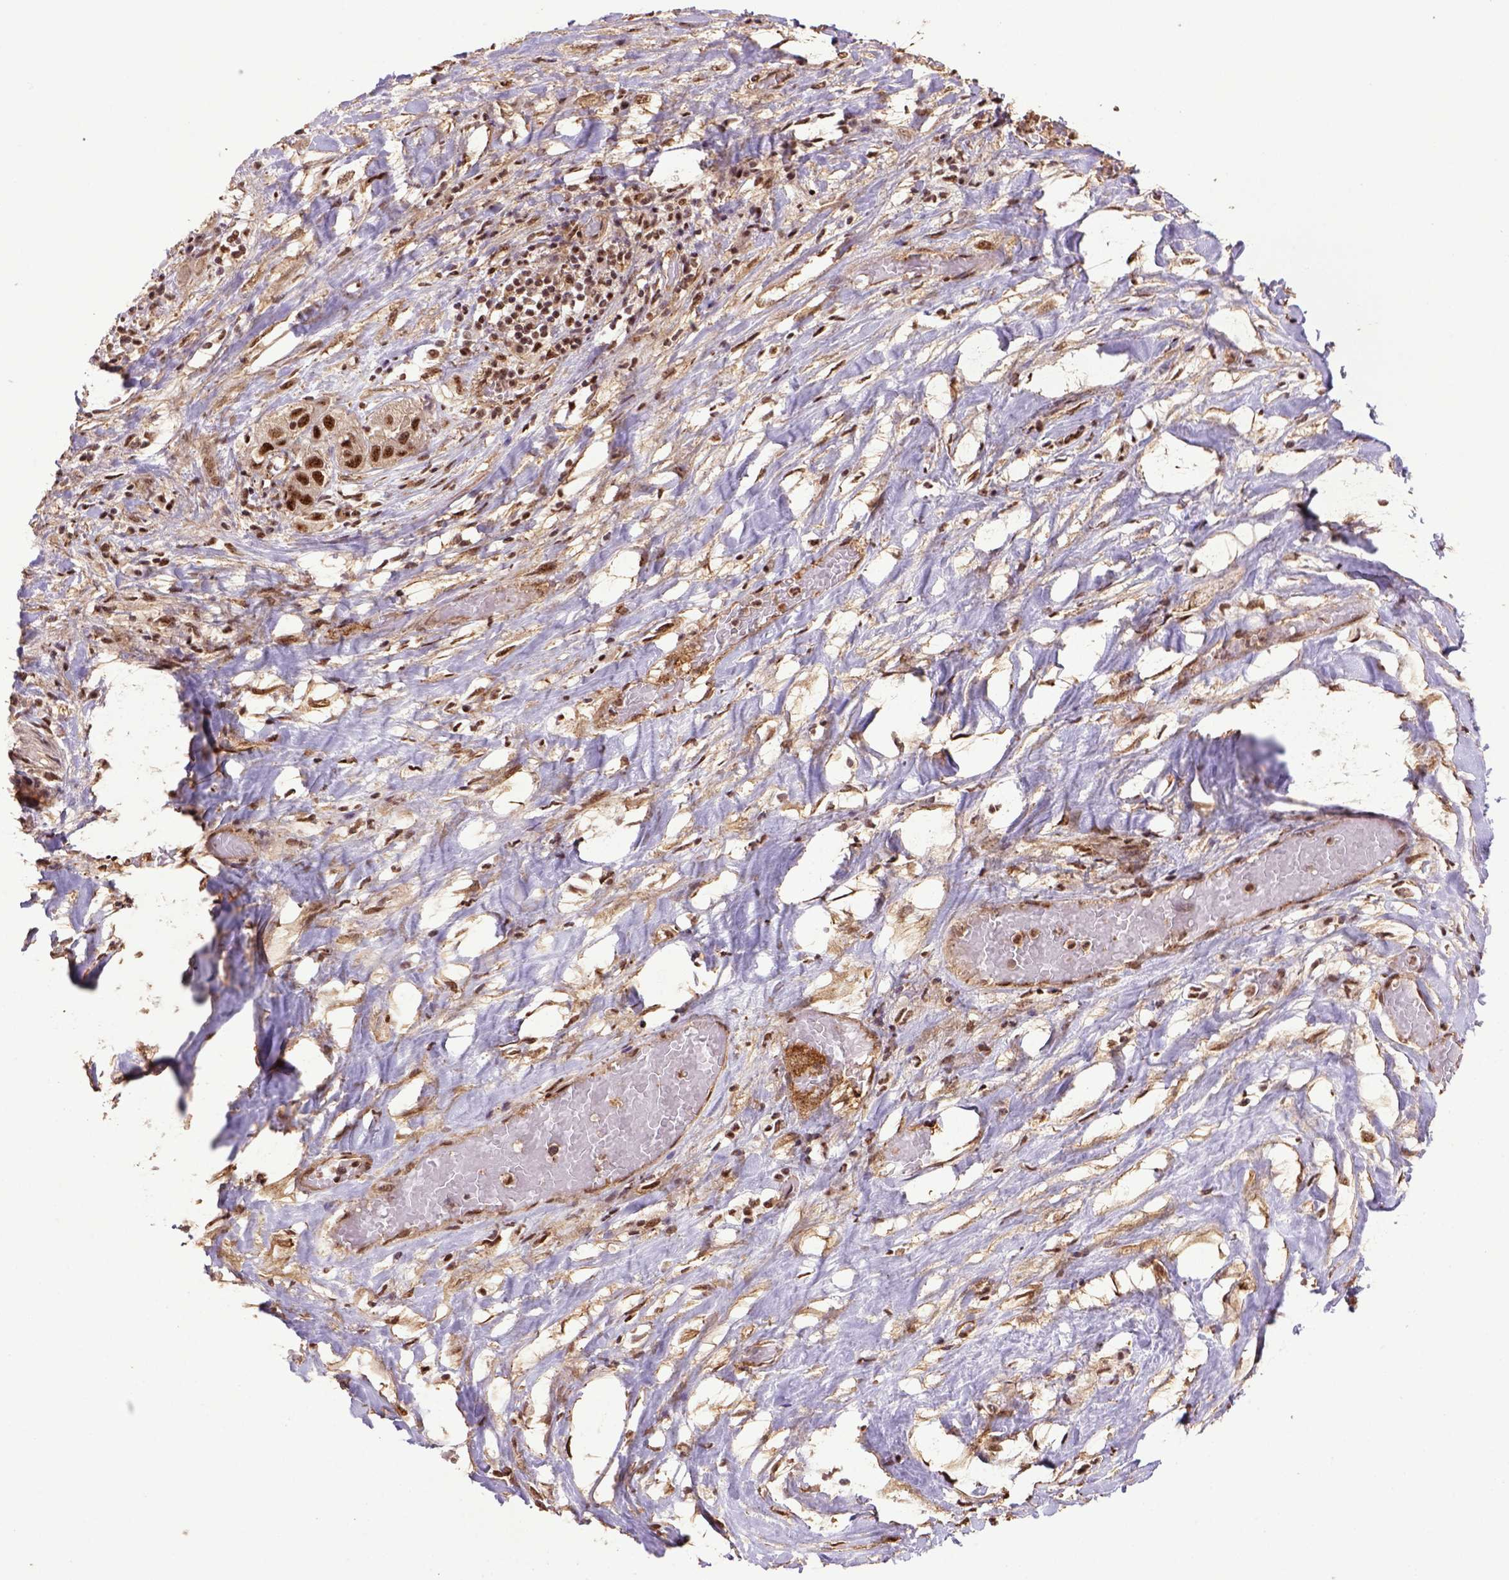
{"staining": {"intensity": "strong", "quantity": ">75%", "location": "nuclear"}, "tissue": "liver cancer", "cell_type": "Tumor cells", "image_type": "cancer", "snomed": [{"axis": "morphology", "description": "Cholangiocarcinoma"}, {"axis": "topography", "description": "Liver"}], "caption": "Immunohistochemical staining of human liver cholangiocarcinoma displays high levels of strong nuclear protein expression in approximately >75% of tumor cells. (DAB = brown stain, brightfield microscopy at high magnification).", "gene": "PPIG", "patient": {"sex": "female", "age": 52}}